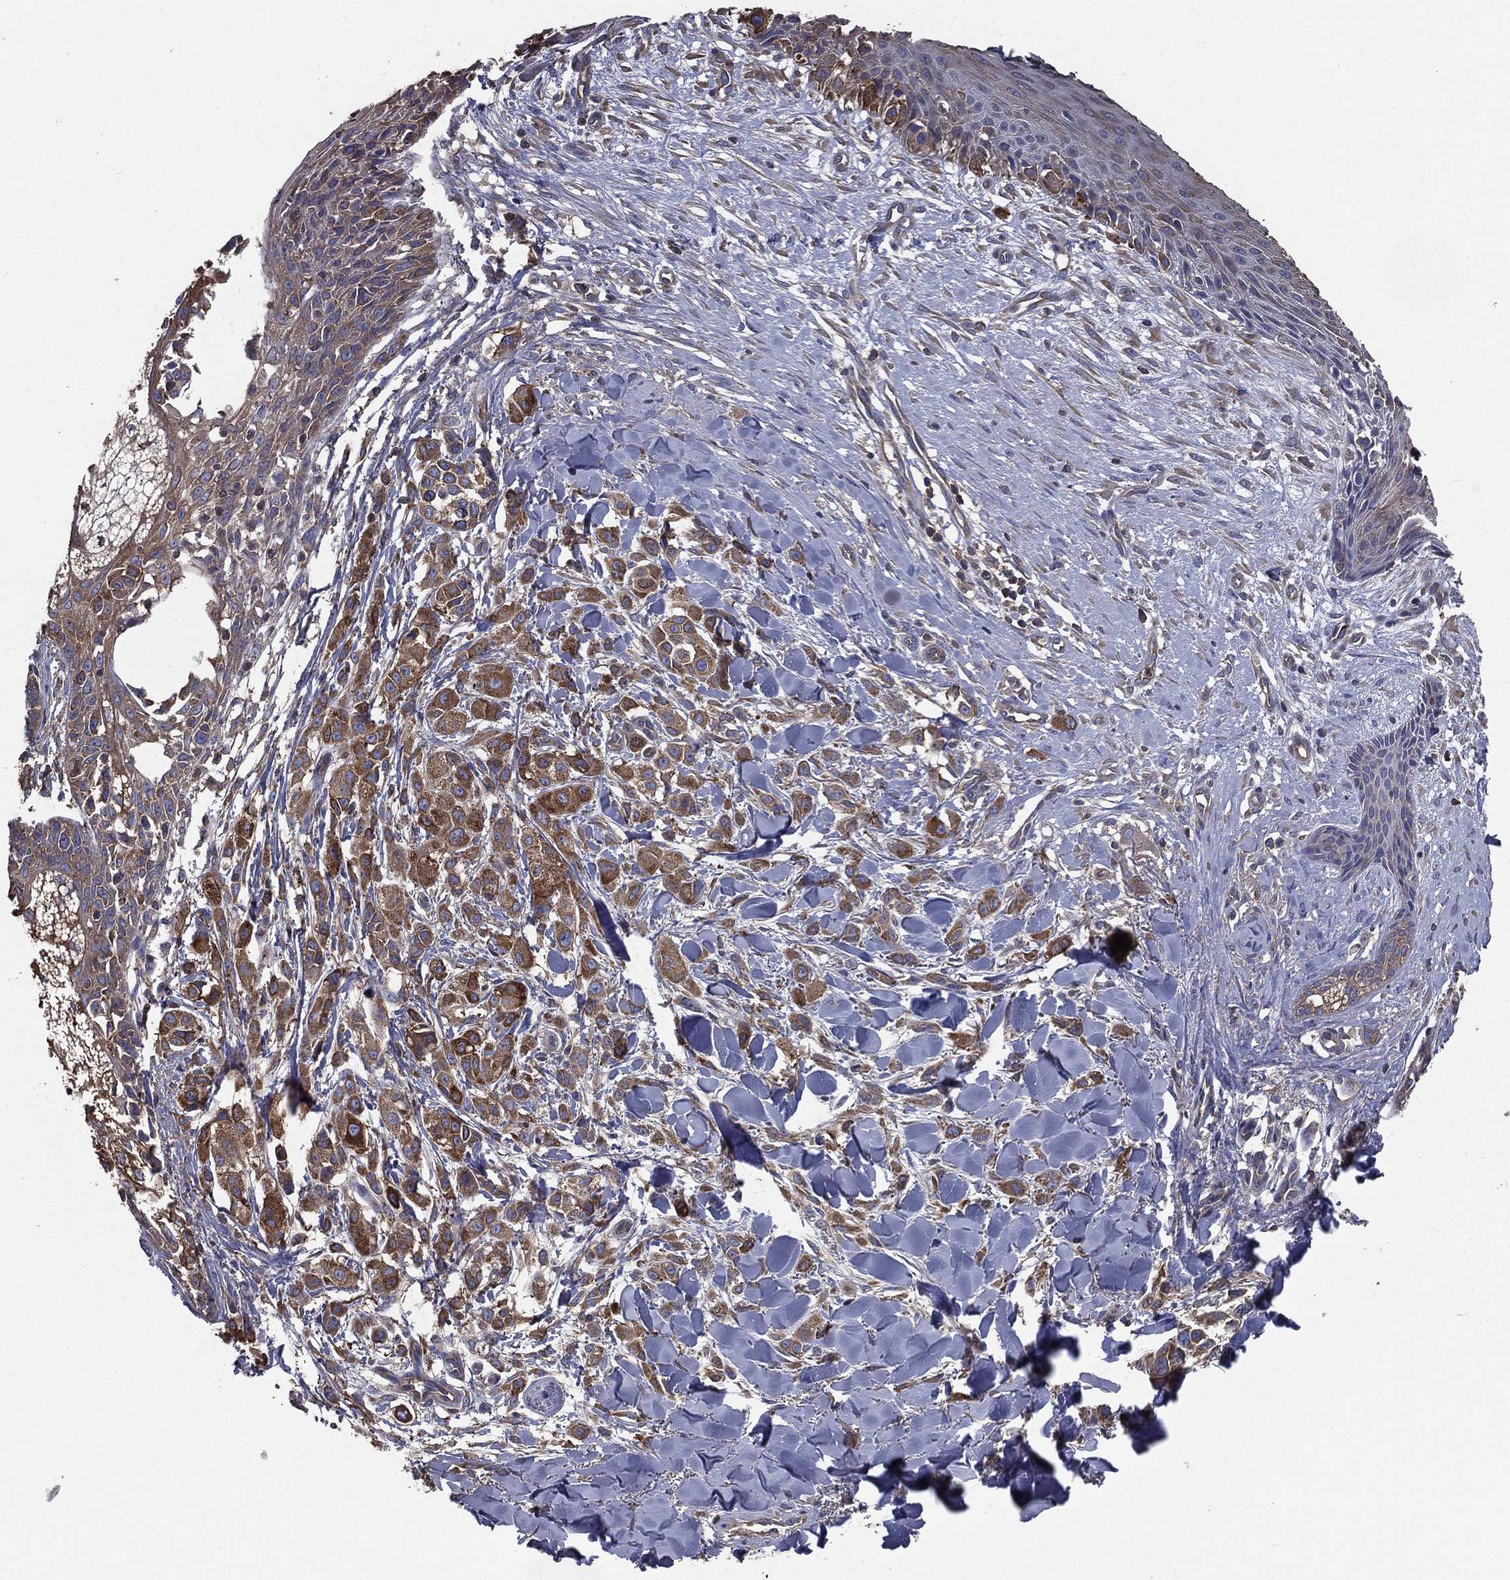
{"staining": {"intensity": "moderate", "quantity": ">75%", "location": "cytoplasmic/membranous"}, "tissue": "melanoma", "cell_type": "Tumor cells", "image_type": "cancer", "snomed": [{"axis": "morphology", "description": "Malignant melanoma, NOS"}, {"axis": "topography", "description": "Skin"}], "caption": "Immunohistochemical staining of malignant melanoma exhibits medium levels of moderate cytoplasmic/membranous protein staining in approximately >75% of tumor cells.", "gene": "SARS1", "patient": {"sex": "male", "age": 57}}